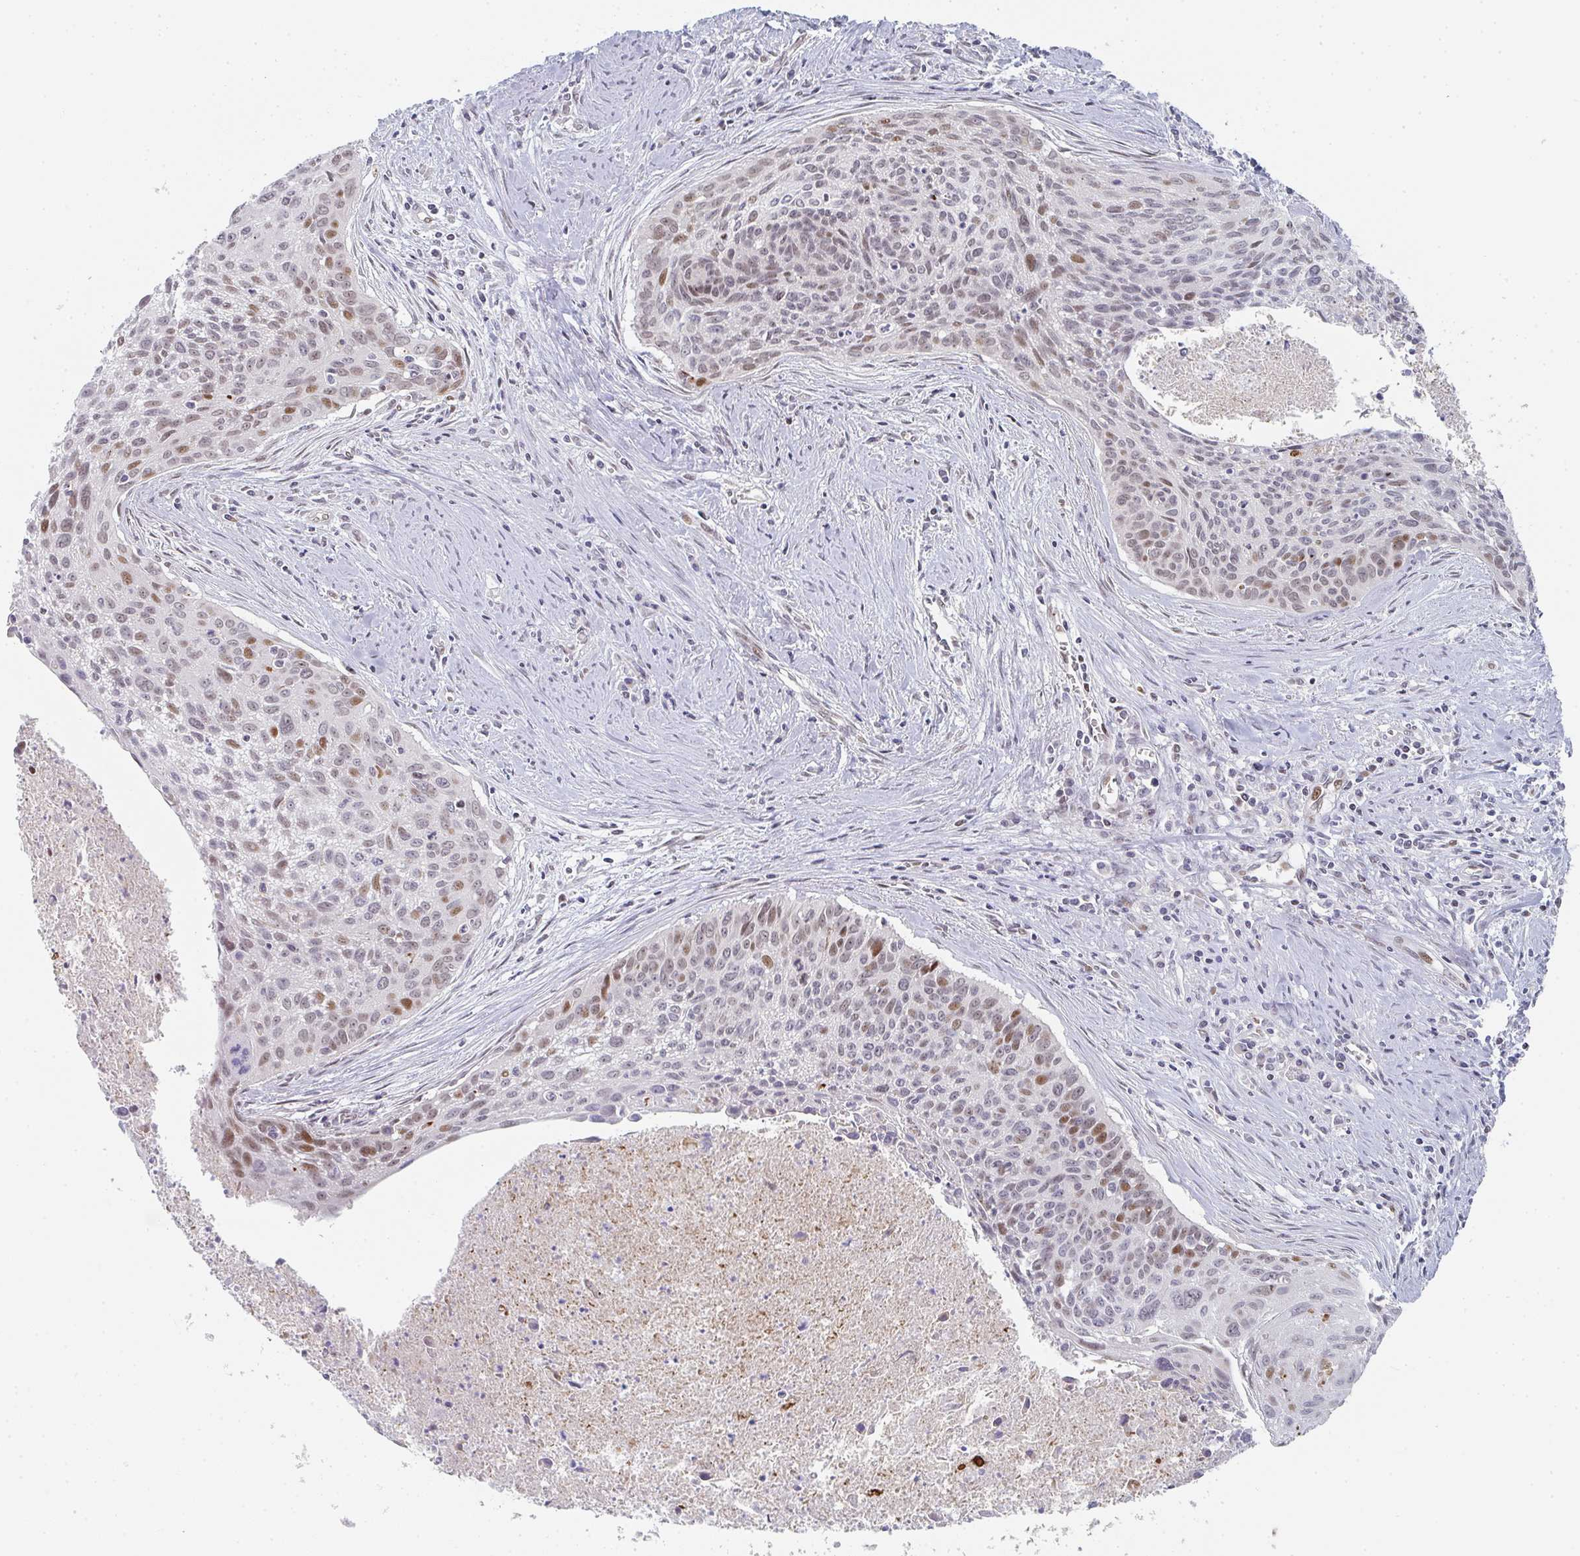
{"staining": {"intensity": "moderate", "quantity": "<25%", "location": "nuclear"}, "tissue": "cervical cancer", "cell_type": "Tumor cells", "image_type": "cancer", "snomed": [{"axis": "morphology", "description": "Squamous cell carcinoma, NOS"}, {"axis": "topography", "description": "Cervix"}], "caption": "A brown stain shows moderate nuclear positivity of a protein in squamous cell carcinoma (cervical) tumor cells.", "gene": "POU2AF2", "patient": {"sex": "female", "age": 55}}